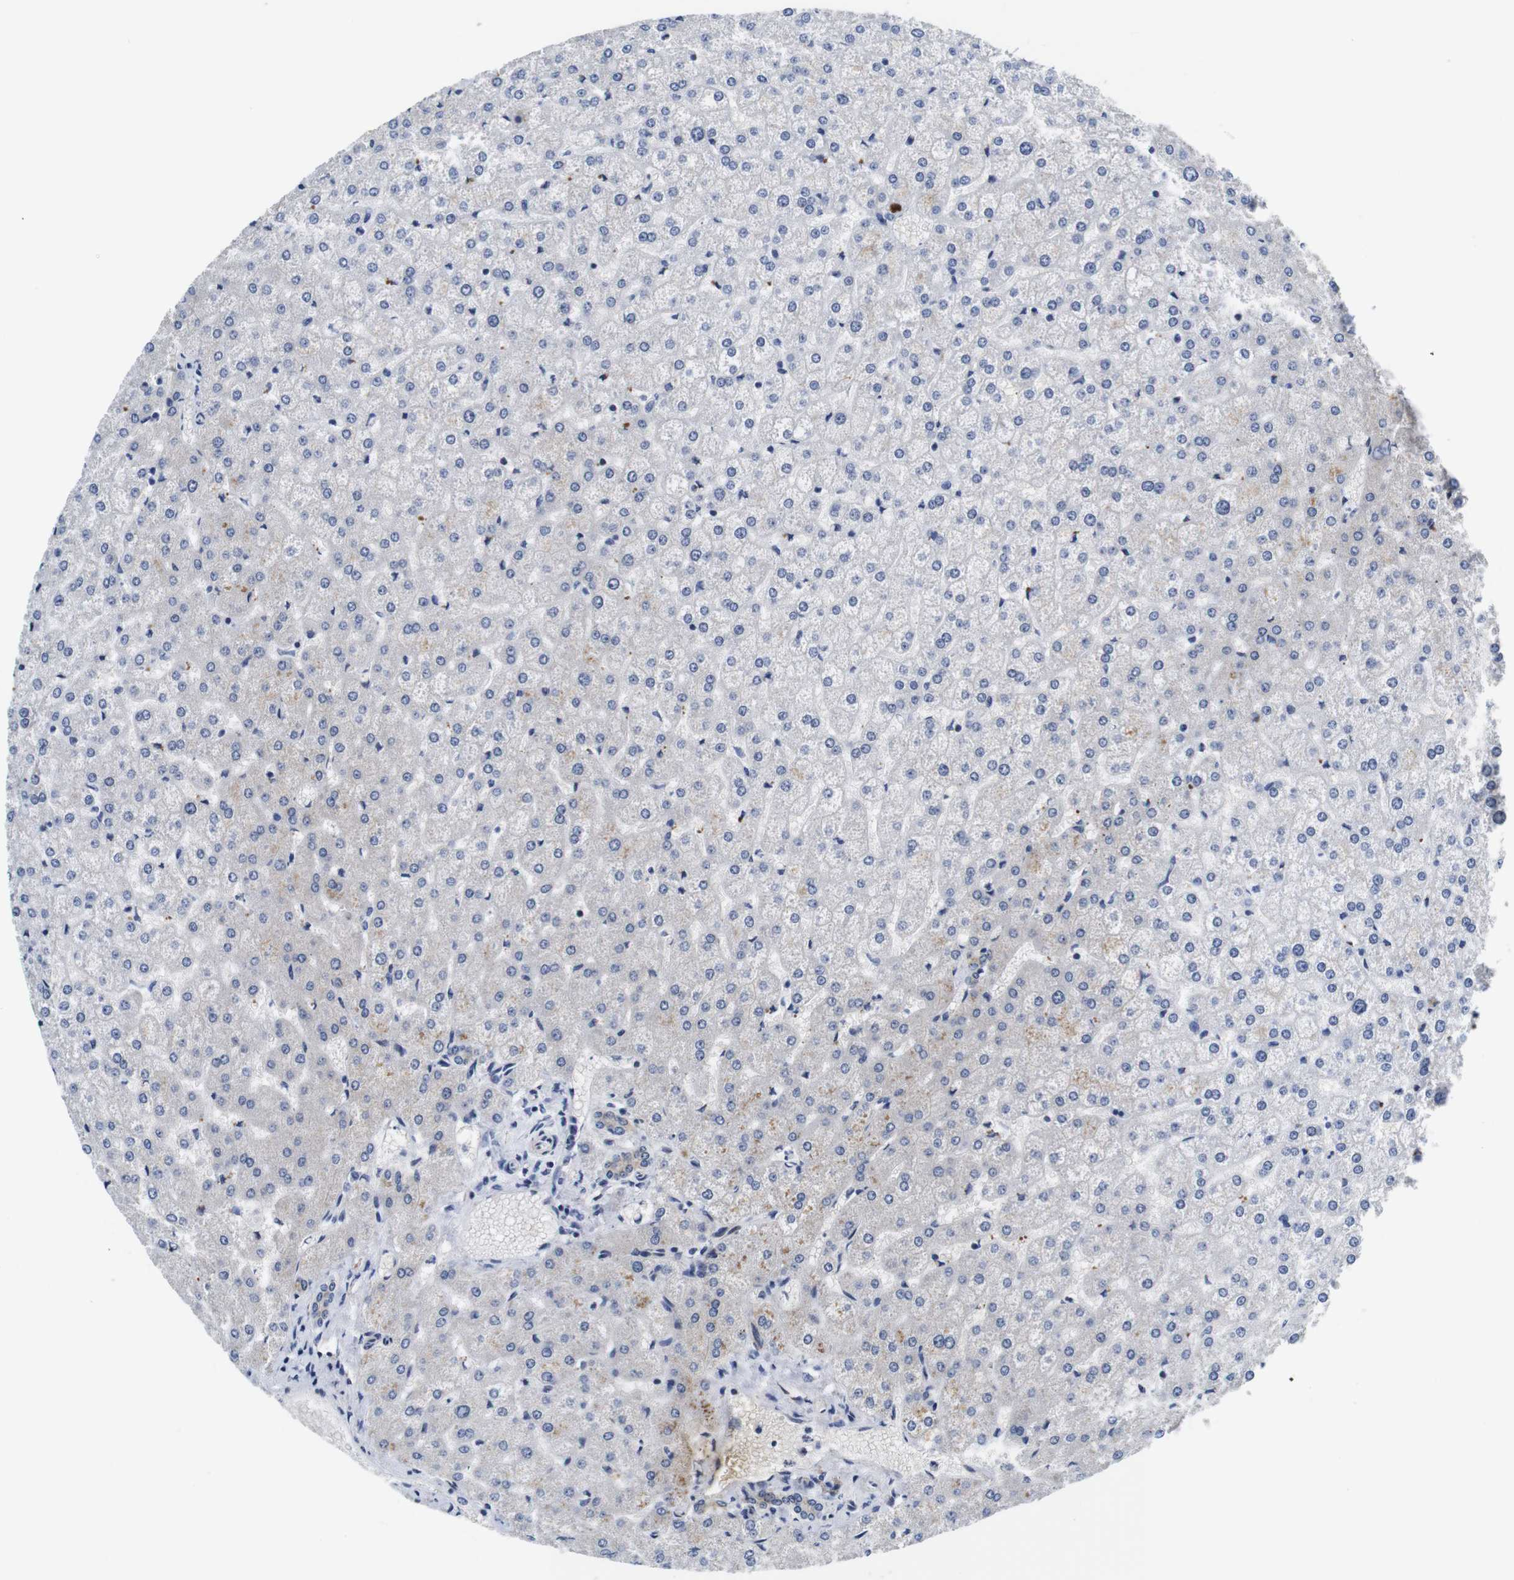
{"staining": {"intensity": "weak", "quantity": ">75%", "location": "cytoplasmic/membranous"}, "tissue": "liver", "cell_type": "Cholangiocytes", "image_type": "normal", "snomed": [{"axis": "morphology", "description": "Normal tissue, NOS"}, {"axis": "topography", "description": "Liver"}], "caption": "Brown immunohistochemical staining in normal liver exhibits weak cytoplasmic/membranous staining in approximately >75% of cholangiocytes.", "gene": "SOCS3", "patient": {"sex": "female", "age": 32}}